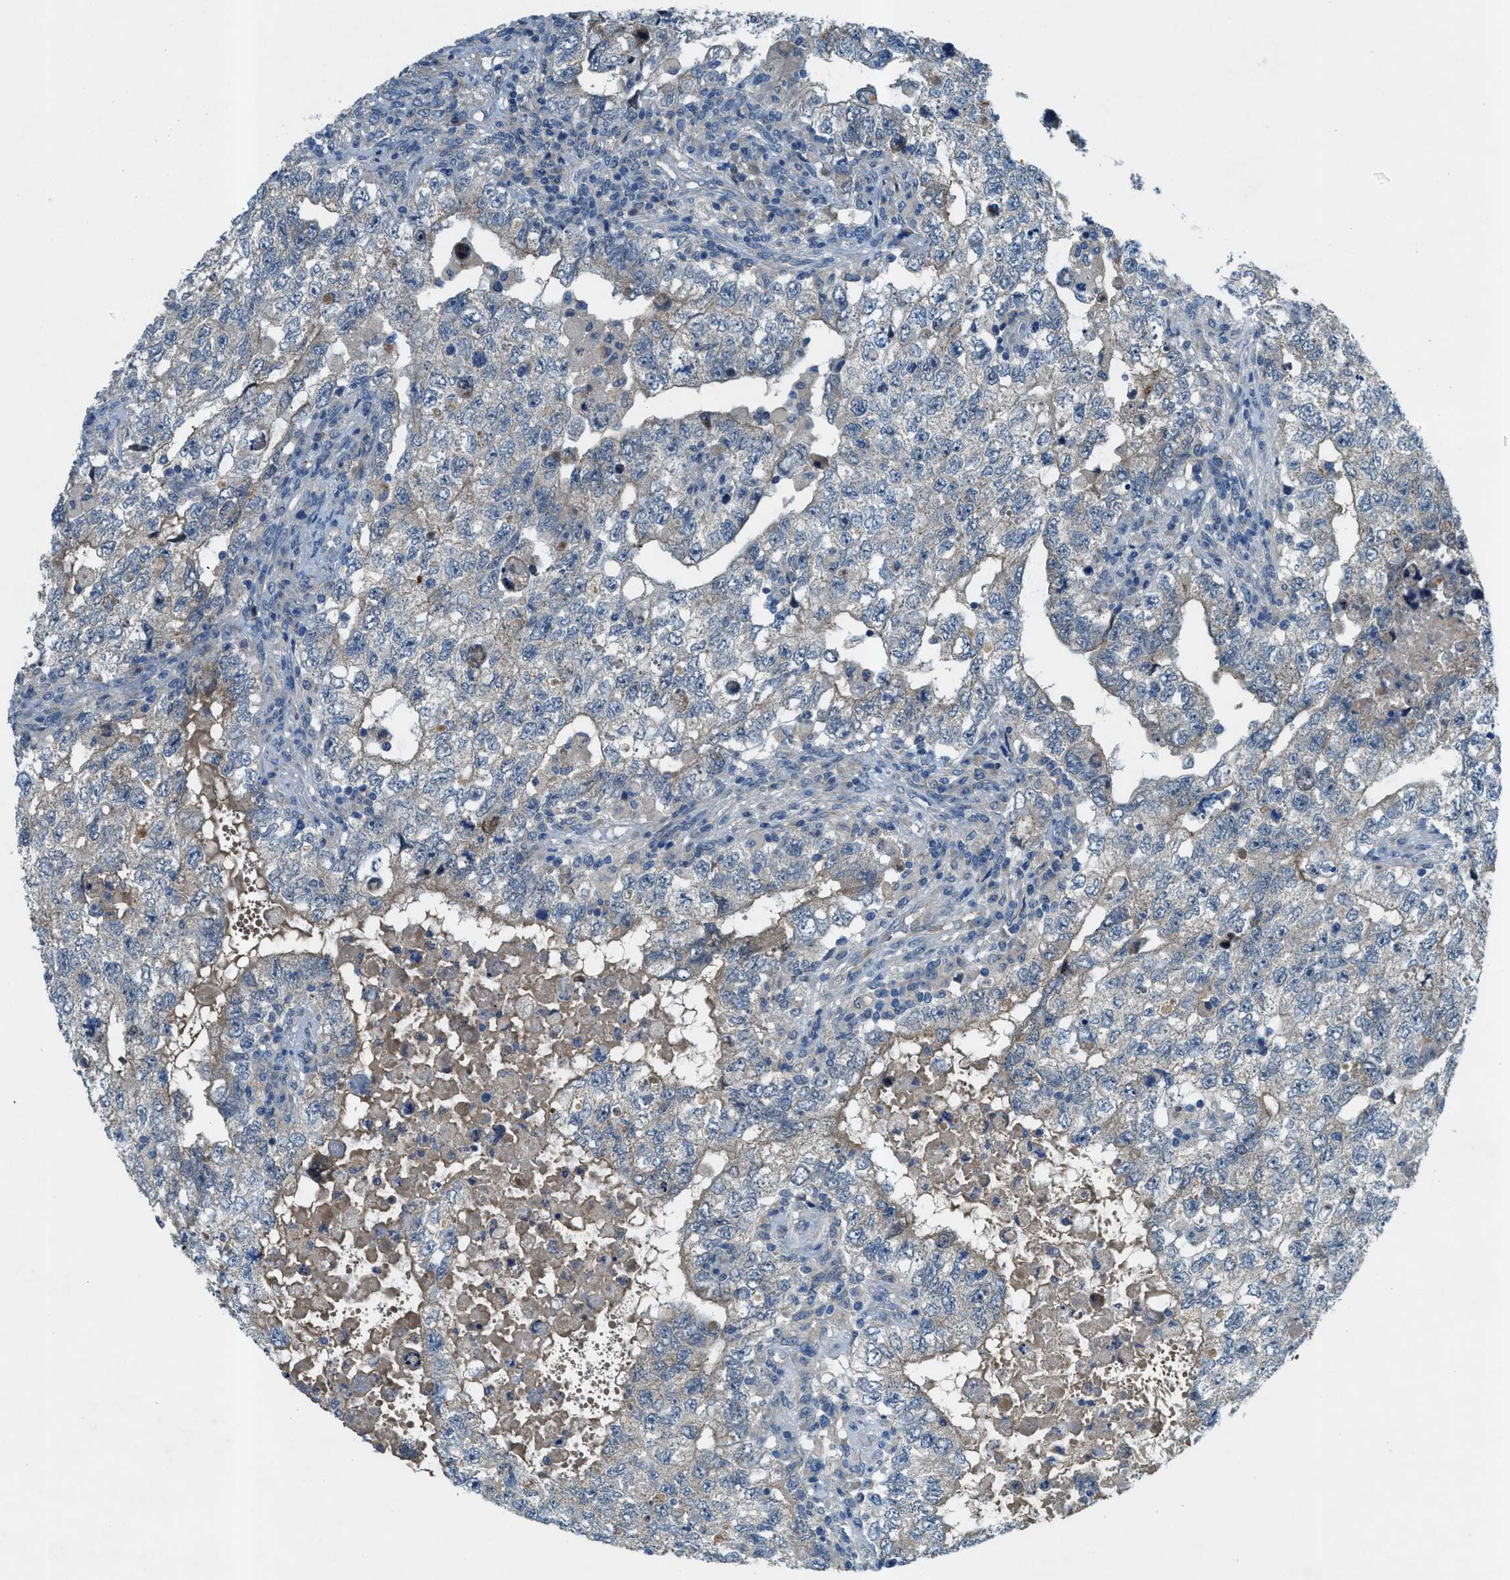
{"staining": {"intensity": "negative", "quantity": "none", "location": "none"}, "tissue": "testis cancer", "cell_type": "Tumor cells", "image_type": "cancer", "snomed": [{"axis": "morphology", "description": "Carcinoma, Embryonal, NOS"}, {"axis": "topography", "description": "Testis"}], "caption": "A photomicrograph of human testis embryonal carcinoma is negative for staining in tumor cells.", "gene": "SNX14", "patient": {"sex": "male", "age": 36}}